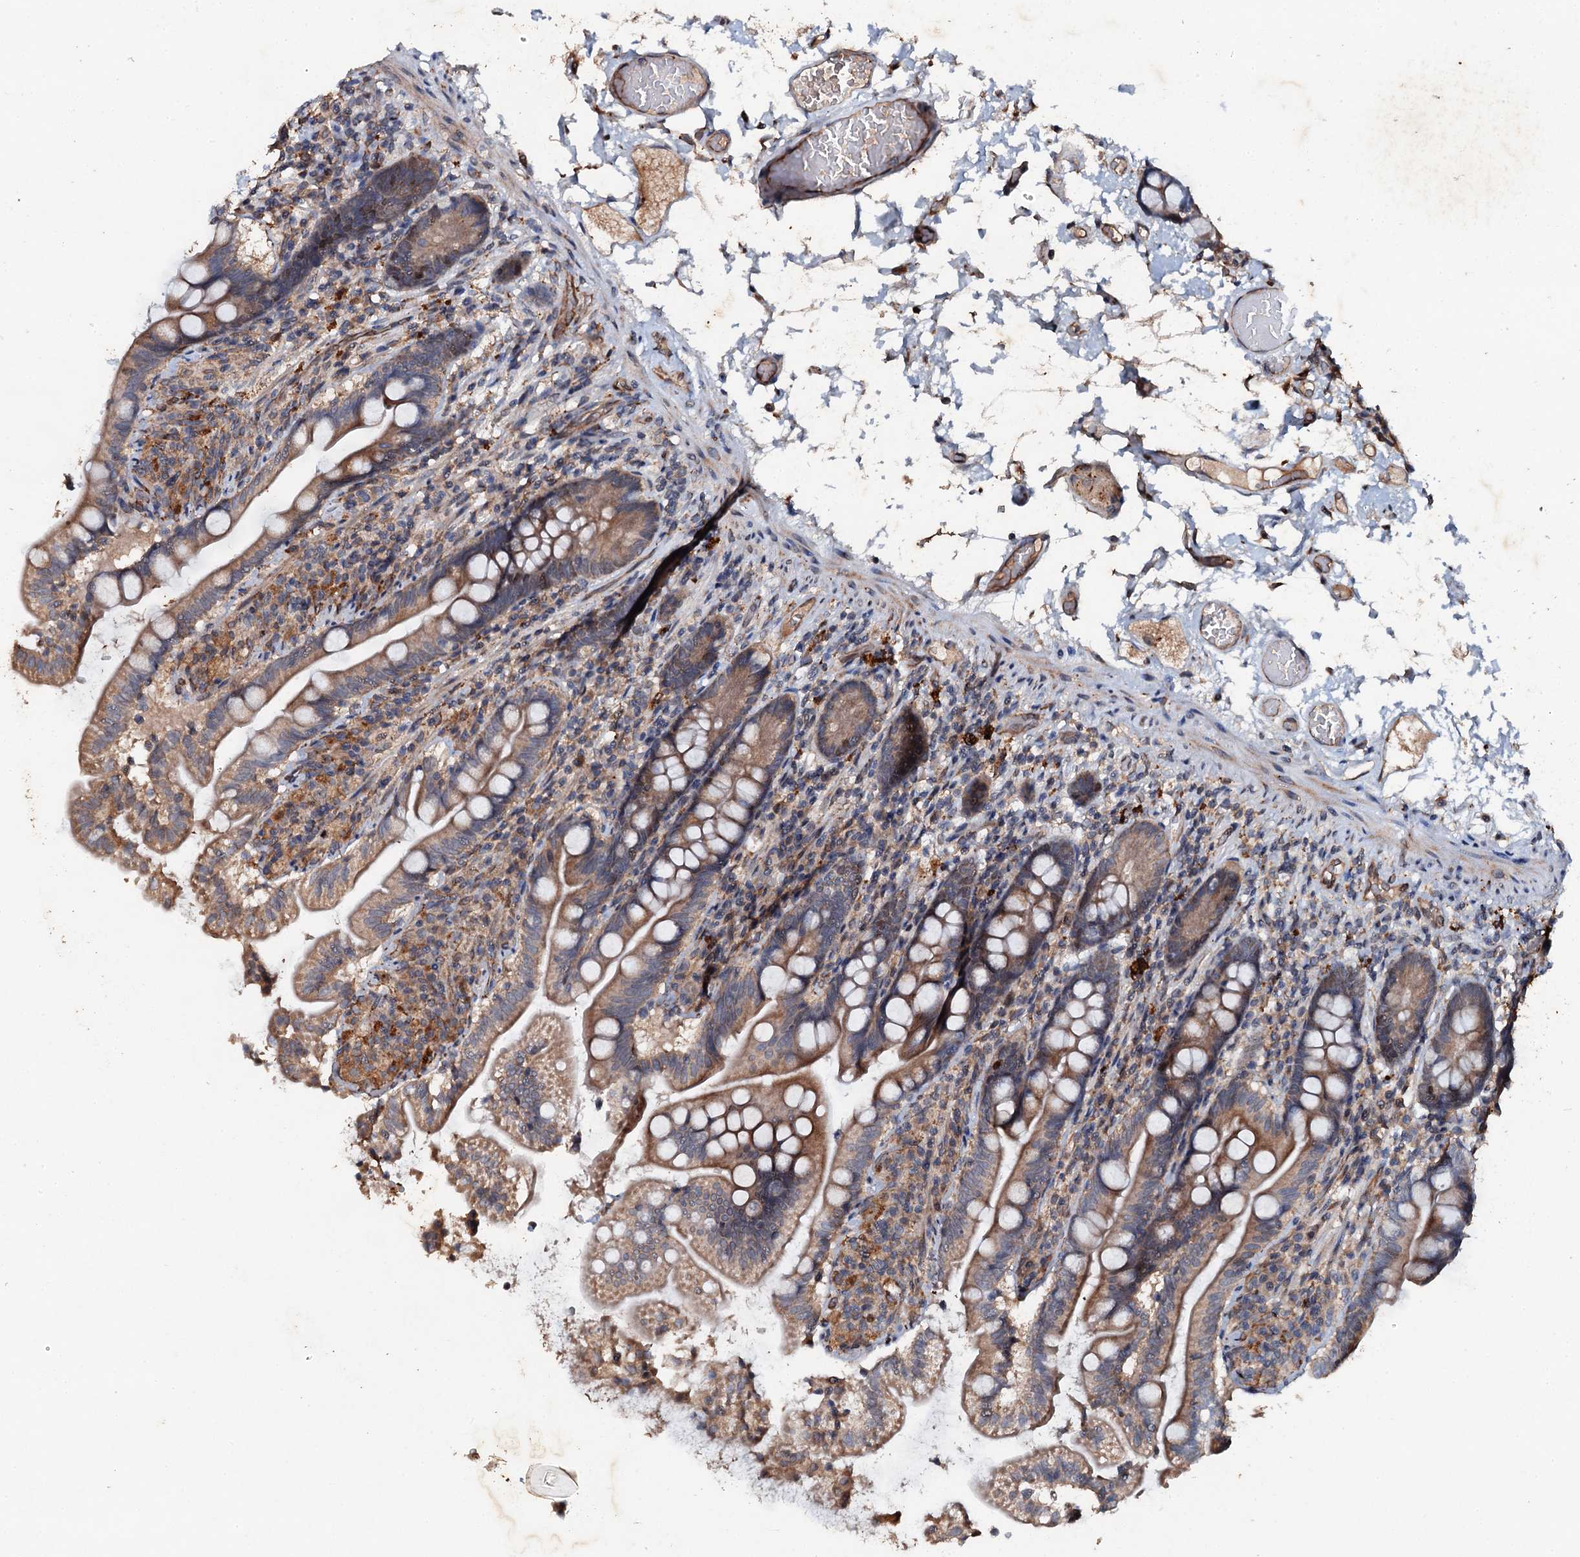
{"staining": {"intensity": "moderate", "quantity": ">75%", "location": "cytoplasmic/membranous"}, "tissue": "small intestine", "cell_type": "Glandular cells", "image_type": "normal", "snomed": [{"axis": "morphology", "description": "Normal tissue, NOS"}, {"axis": "topography", "description": "Small intestine"}], "caption": "DAB immunohistochemical staining of benign human small intestine exhibits moderate cytoplasmic/membranous protein staining in about >75% of glandular cells.", "gene": "ADAMTS10", "patient": {"sex": "female", "age": 64}}